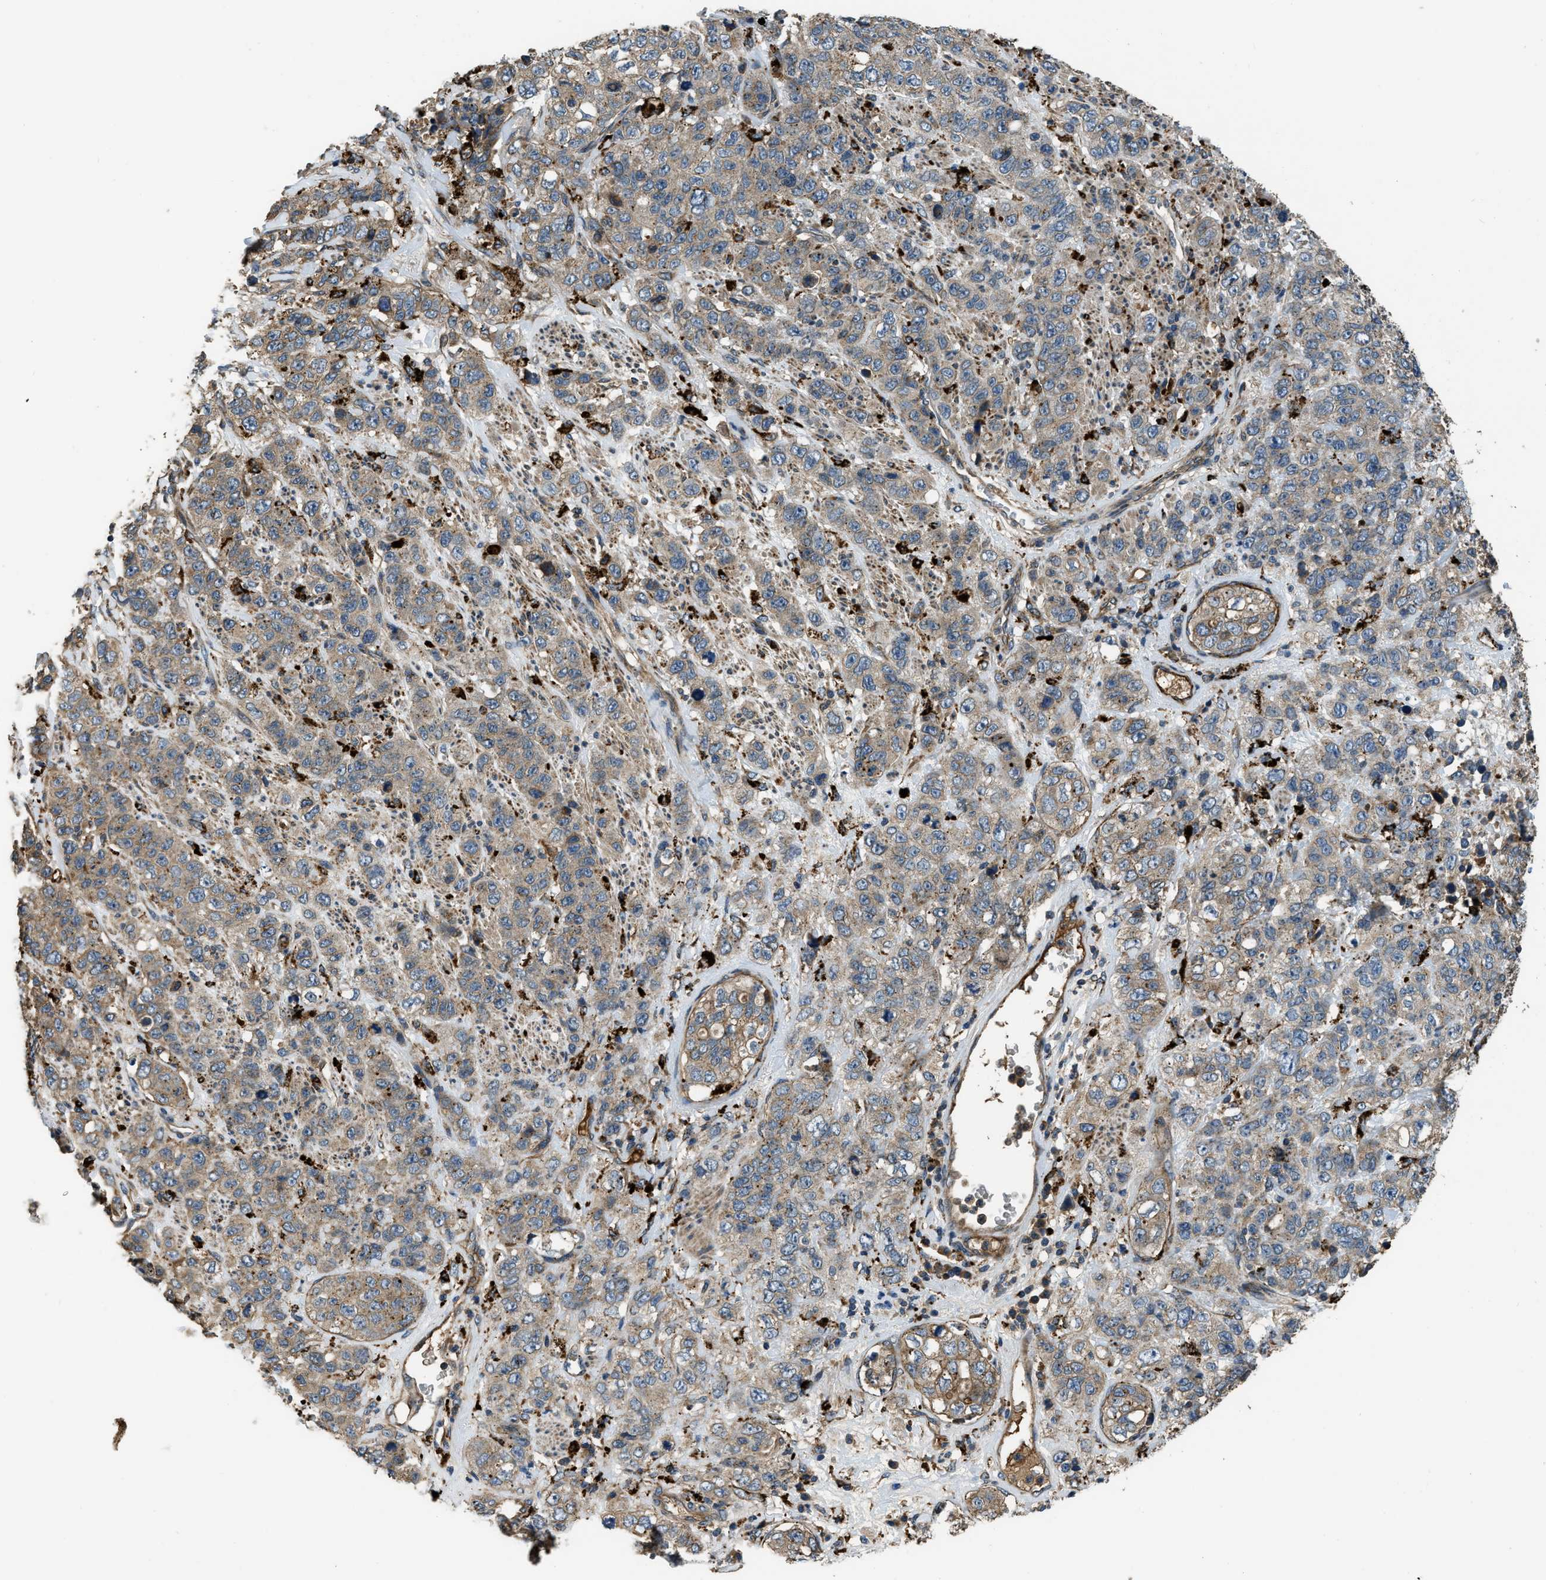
{"staining": {"intensity": "weak", "quantity": ">75%", "location": "cytoplasmic/membranous"}, "tissue": "stomach cancer", "cell_type": "Tumor cells", "image_type": "cancer", "snomed": [{"axis": "morphology", "description": "Adenocarcinoma, NOS"}, {"axis": "topography", "description": "Stomach"}], "caption": "This is an image of immunohistochemistry (IHC) staining of stomach cancer, which shows weak staining in the cytoplasmic/membranous of tumor cells.", "gene": "GGH", "patient": {"sex": "male", "age": 48}}